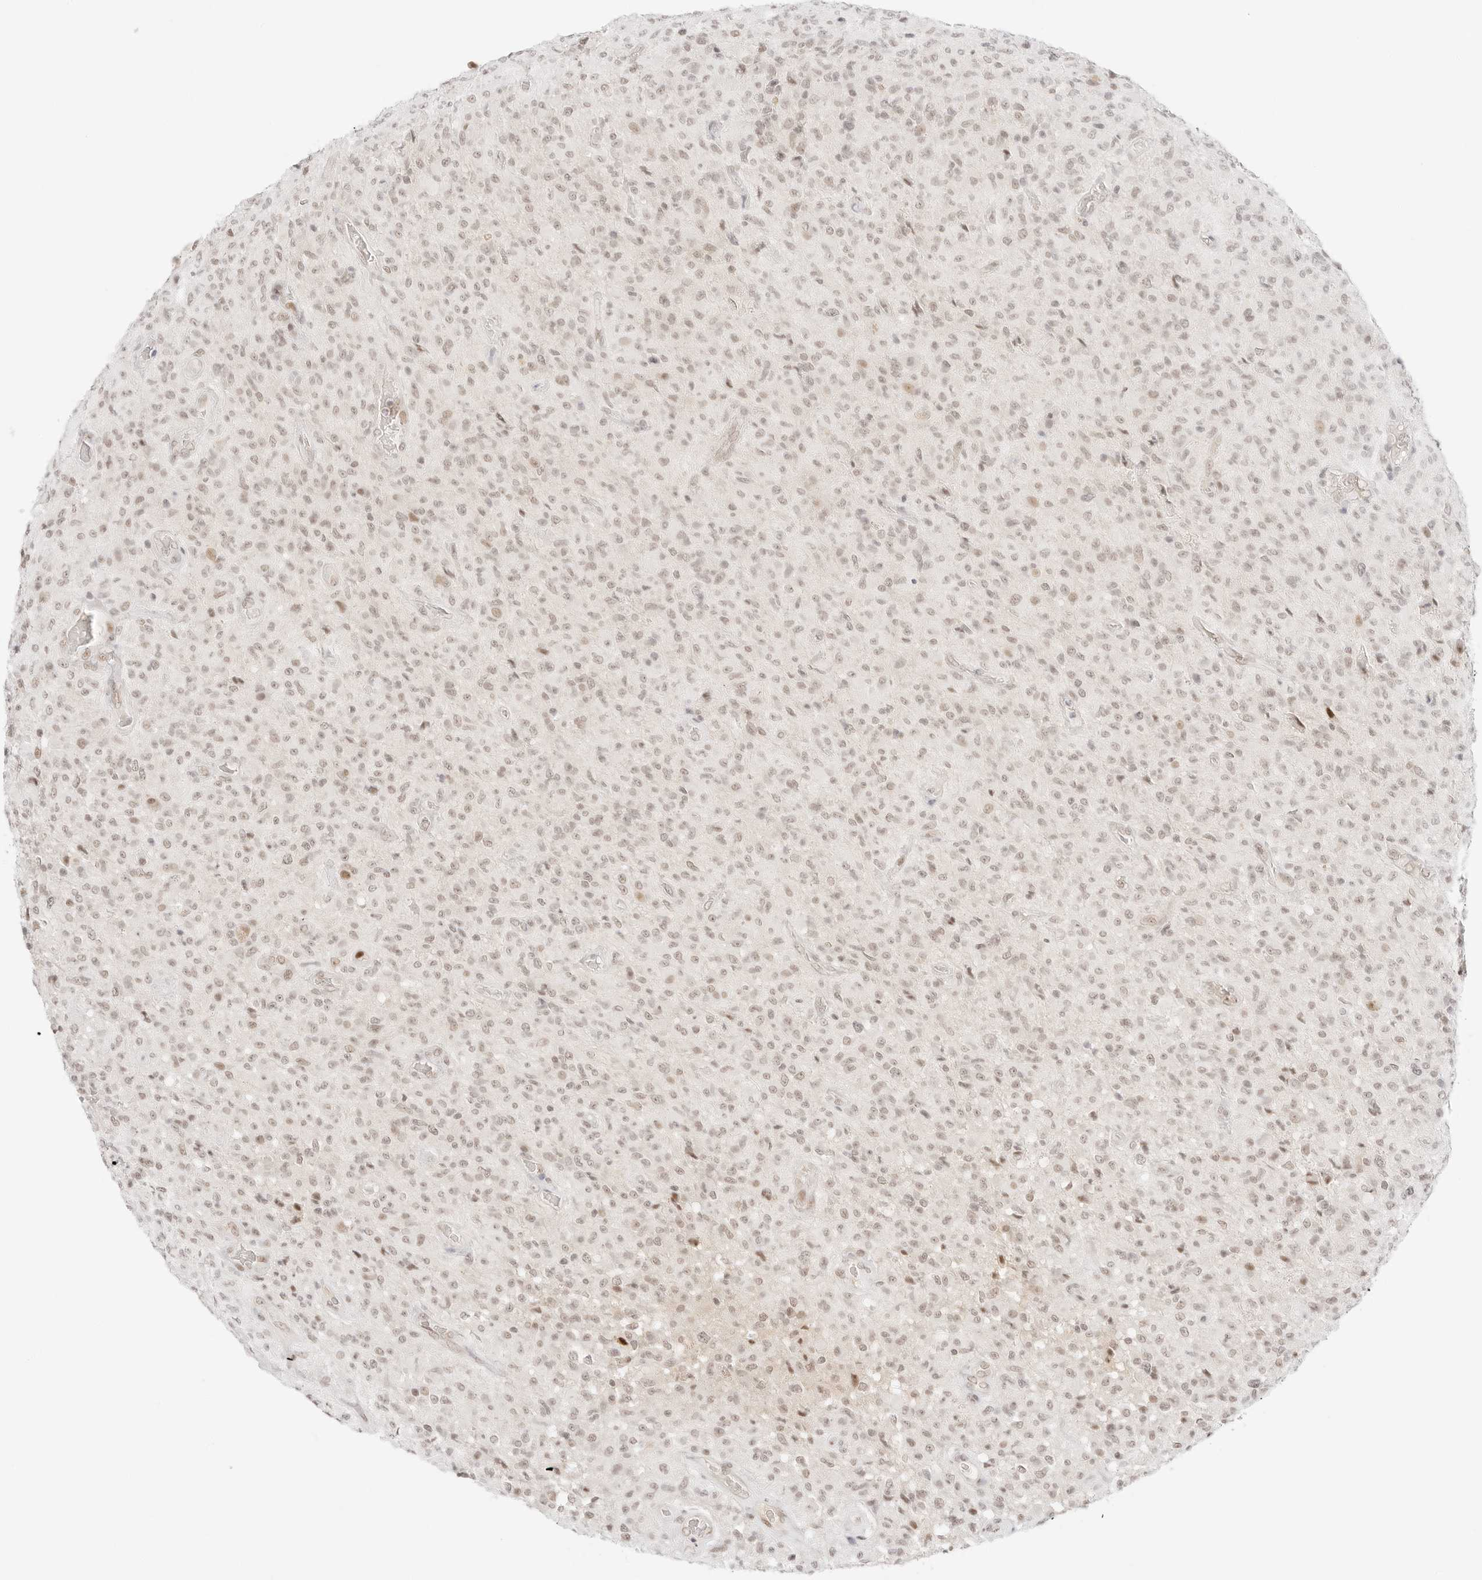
{"staining": {"intensity": "weak", "quantity": "25%-75%", "location": "nuclear"}, "tissue": "glioma", "cell_type": "Tumor cells", "image_type": "cancer", "snomed": [{"axis": "morphology", "description": "Glioma, malignant, High grade"}, {"axis": "topography", "description": "Brain"}], "caption": "A high-resolution histopathology image shows immunohistochemistry staining of malignant glioma (high-grade), which shows weak nuclear staining in about 25%-75% of tumor cells.", "gene": "ITGA6", "patient": {"sex": "female", "age": 57}}